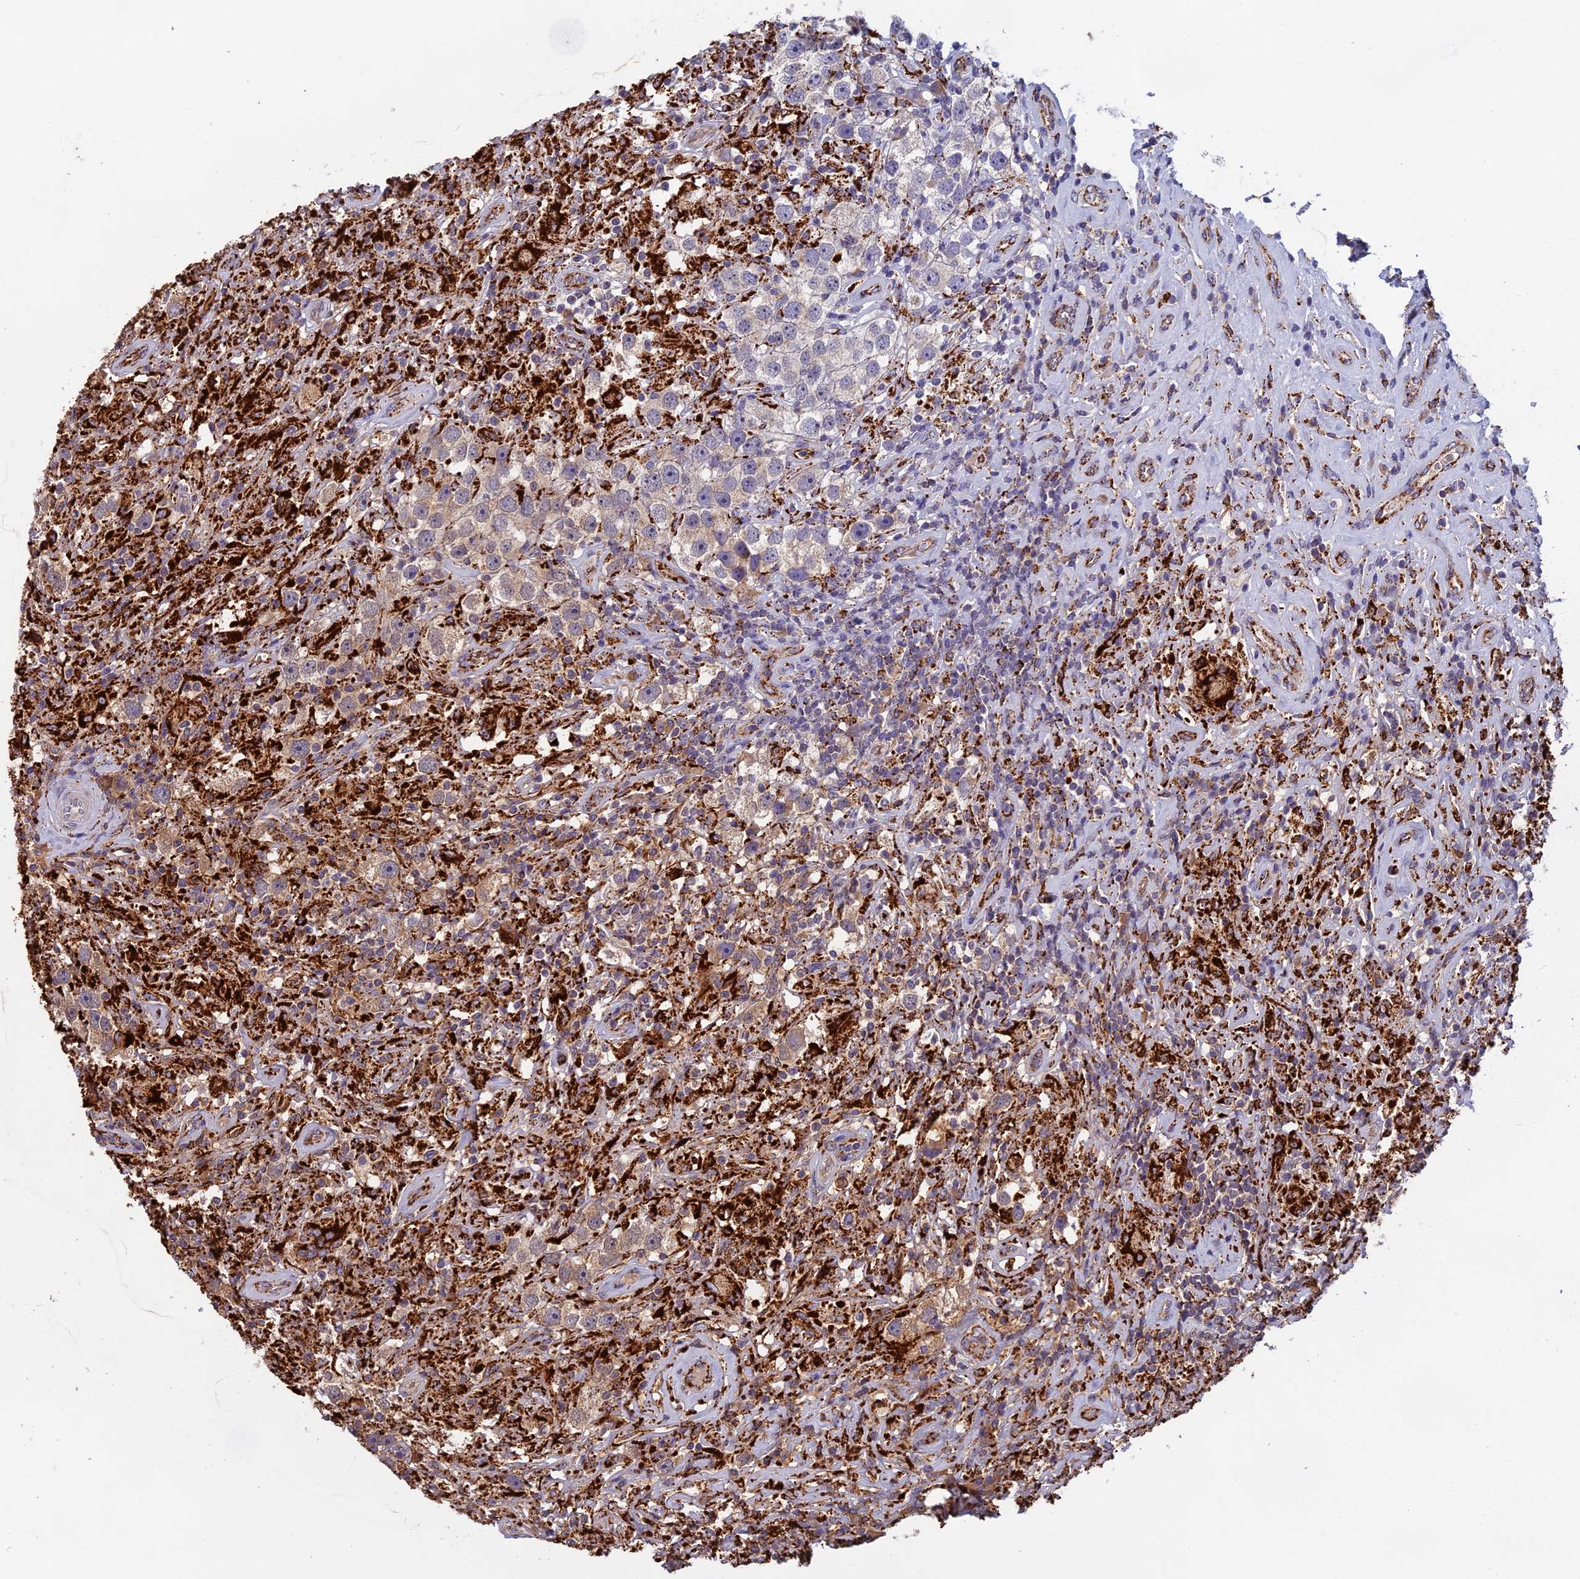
{"staining": {"intensity": "weak", "quantity": "25%-75%", "location": "cytoplasmic/membranous"}, "tissue": "testis cancer", "cell_type": "Tumor cells", "image_type": "cancer", "snomed": [{"axis": "morphology", "description": "Seminoma, NOS"}, {"axis": "topography", "description": "Testis"}], "caption": "Immunohistochemical staining of testis seminoma reveals weak cytoplasmic/membranous protein positivity in approximately 25%-75% of tumor cells.", "gene": "SEMA7A", "patient": {"sex": "male", "age": 49}}